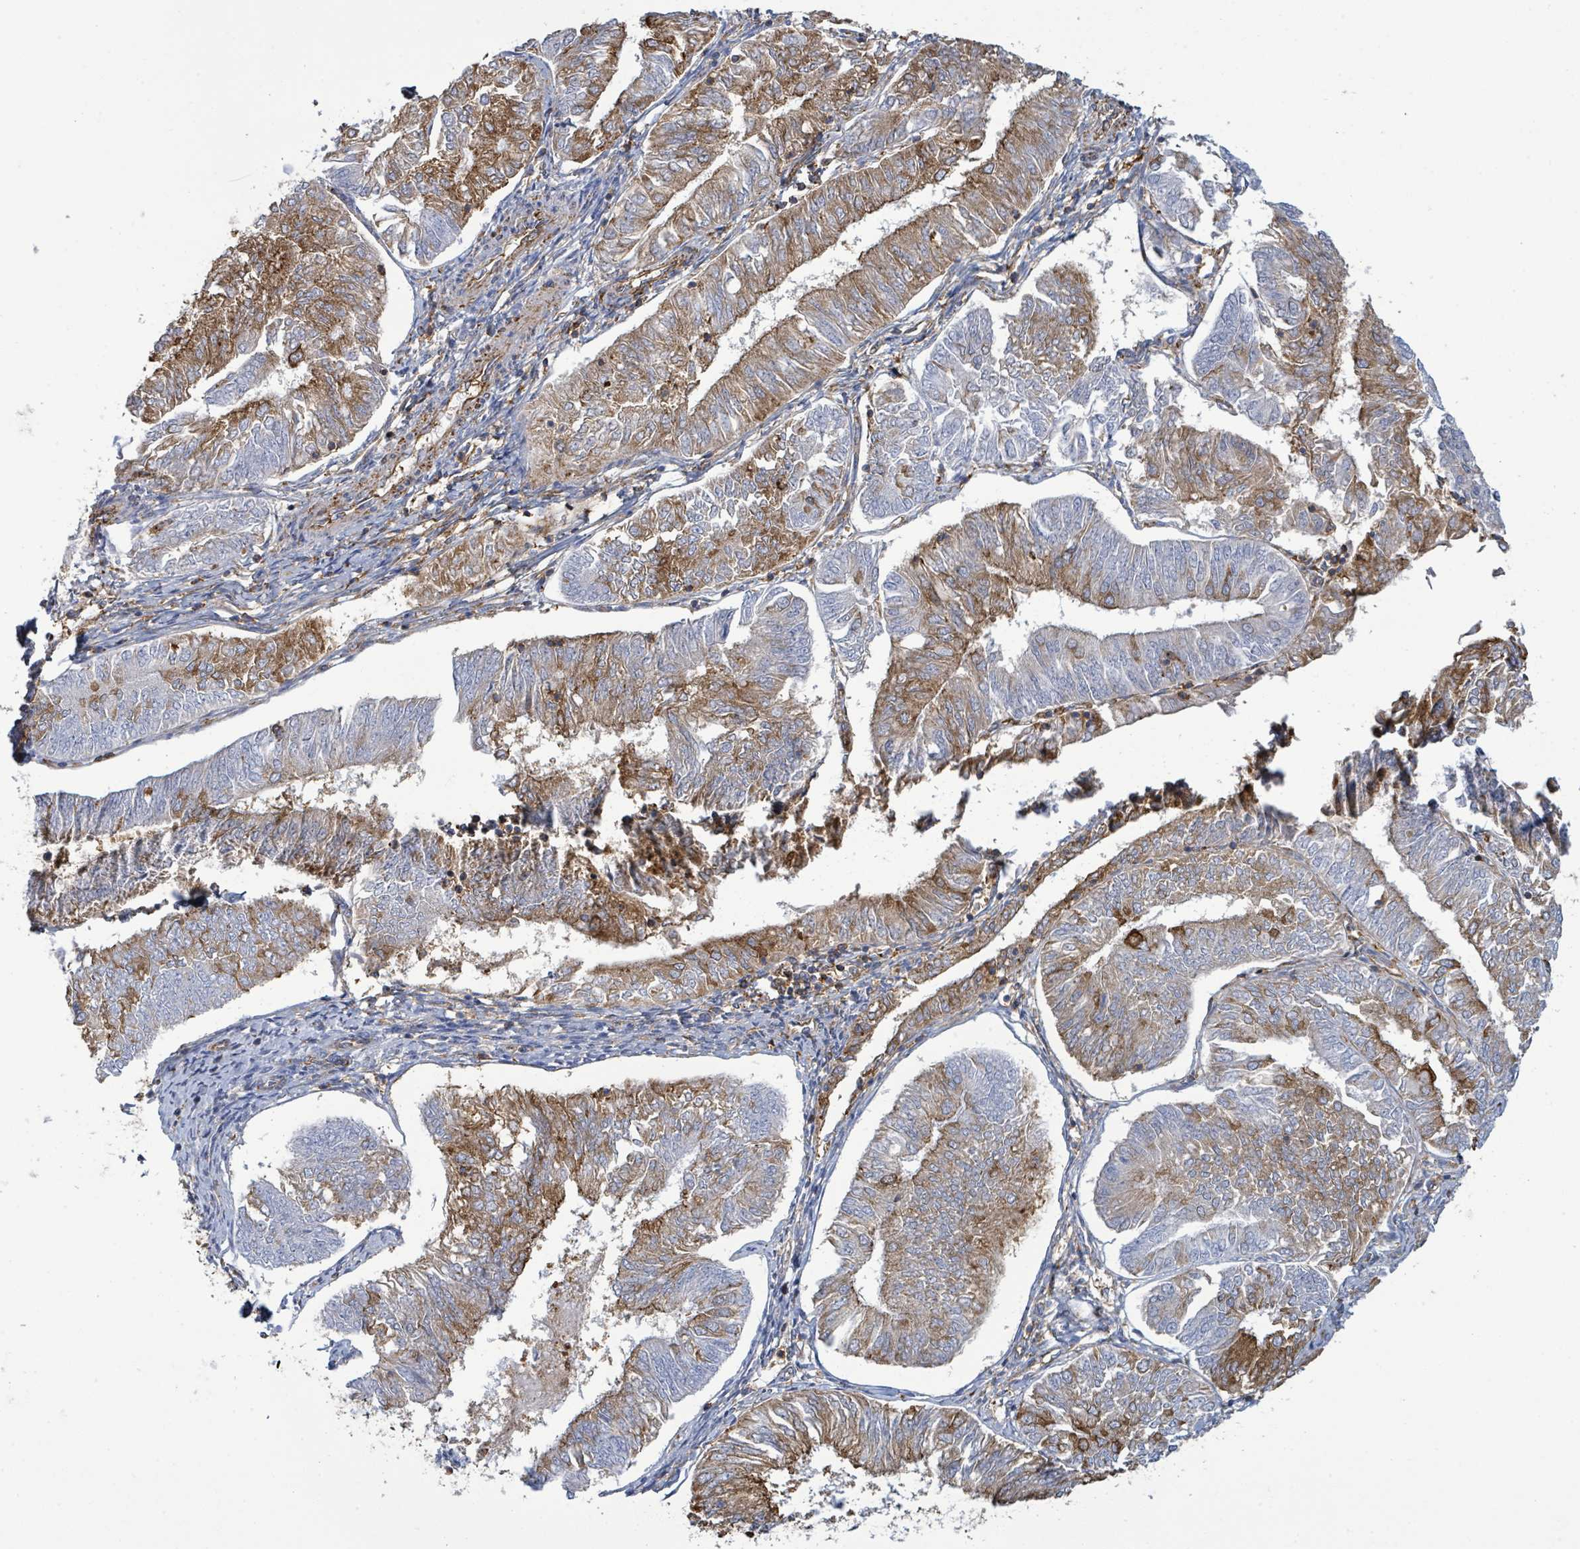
{"staining": {"intensity": "moderate", "quantity": "25%-75%", "location": "cytoplasmic/membranous"}, "tissue": "endometrial cancer", "cell_type": "Tumor cells", "image_type": "cancer", "snomed": [{"axis": "morphology", "description": "Adenocarcinoma, NOS"}, {"axis": "topography", "description": "Endometrium"}], "caption": "This is an image of IHC staining of endometrial cancer, which shows moderate expression in the cytoplasmic/membranous of tumor cells.", "gene": "EGFL7", "patient": {"sex": "female", "age": 58}}